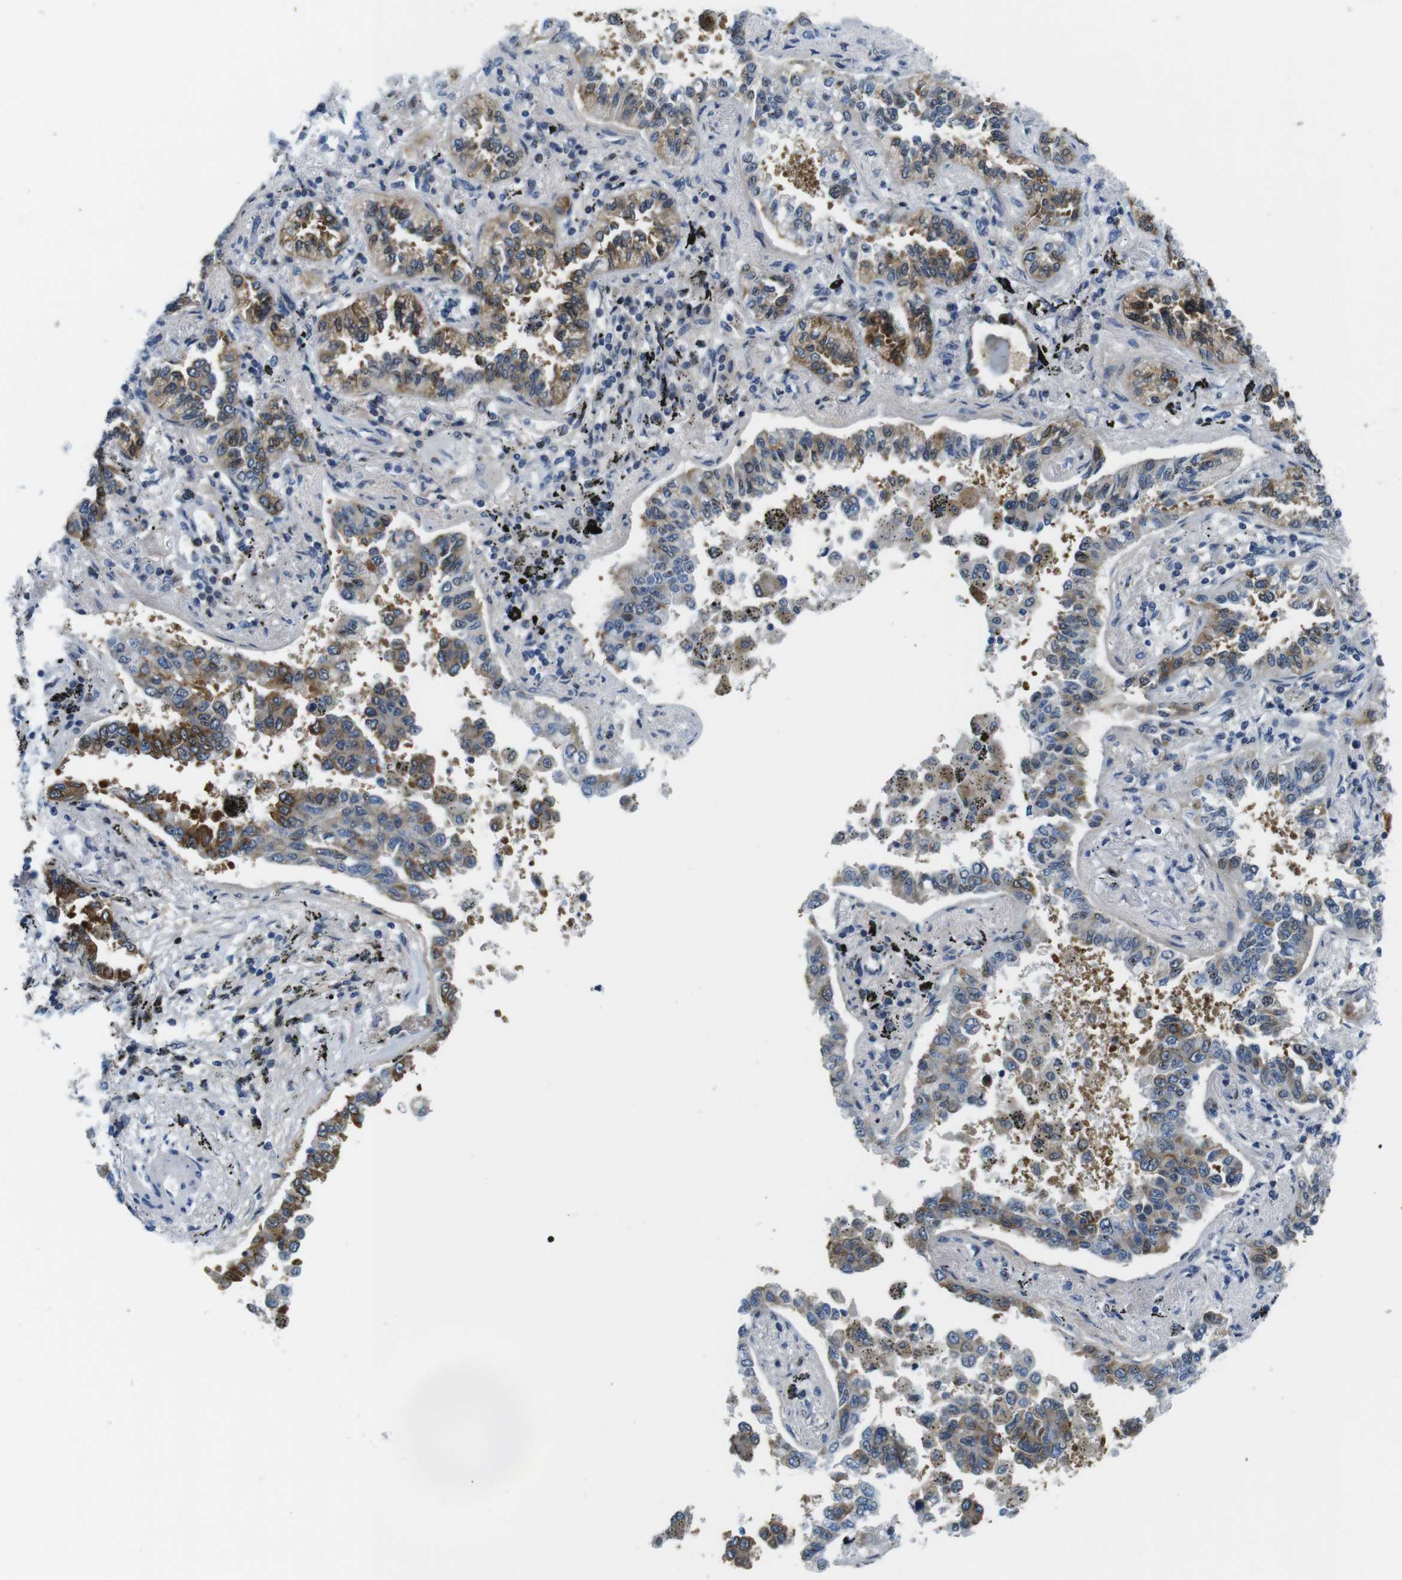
{"staining": {"intensity": "moderate", "quantity": ">75%", "location": "cytoplasmic/membranous"}, "tissue": "lung cancer", "cell_type": "Tumor cells", "image_type": "cancer", "snomed": [{"axis": "morphology", "description": "Normal tissue, NOS"}, {"axis": "morphology", "description": "Adenocarcinoma, NOS"}, {"axis": "topography", "description": "Lung"}], "caption": "IHC image of human lung adenocarcinoma stained for a protein (brown), which reveals medium levels of moderate cytoplasmic/membranous positivity in approximately >75% of tumor cells.", "gene": "ZDHHC3", "patient": {"sex": "male", "age": 59}}